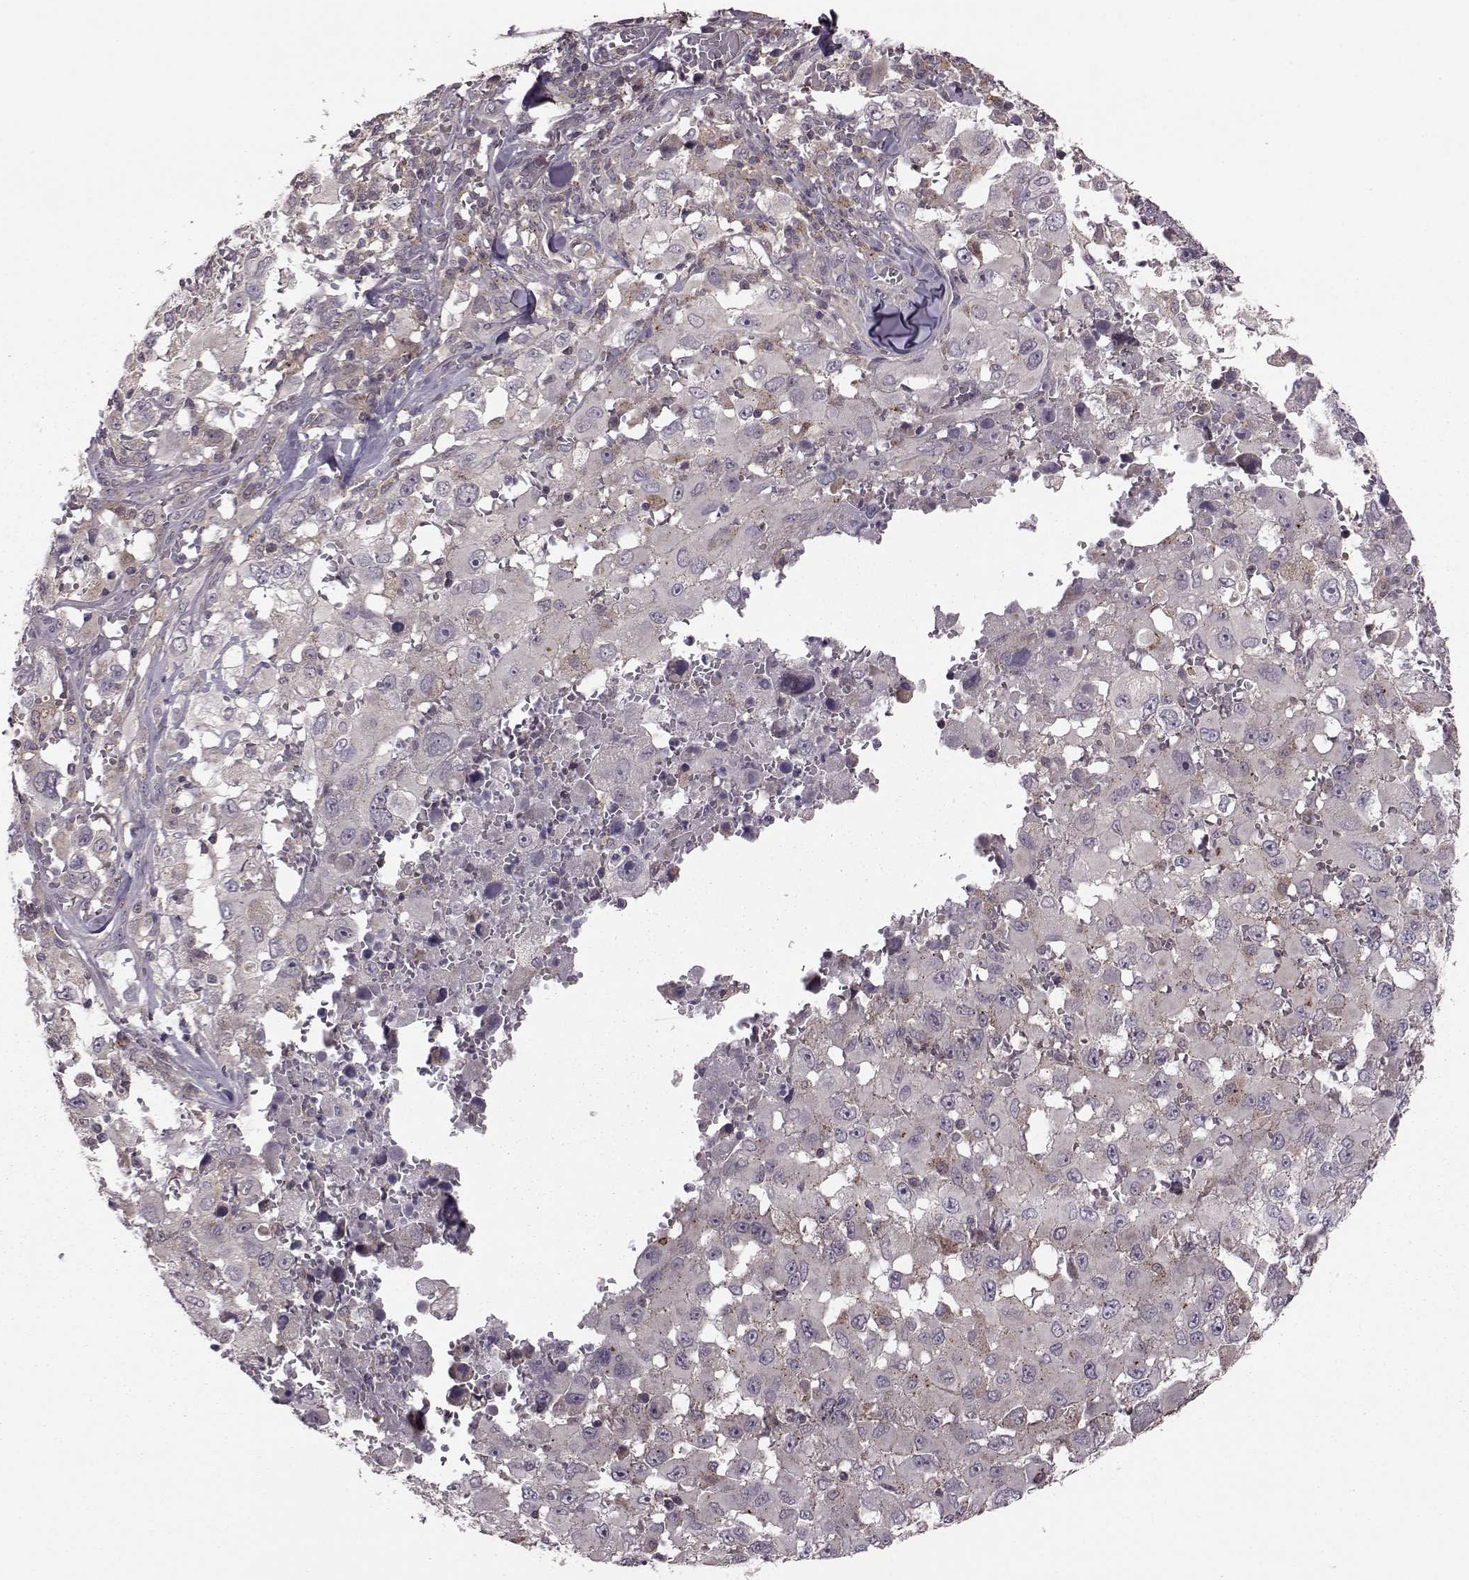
{"staining": {"intensity": "weak", "quantity": "<25%", "location": "cytoplasmic/membranous"}, "tissue": "melanoma", "cell_type": "Tumor cells", "image_type": "cancer", "snomed": [{"axis": "morphology", "description": "Malignant melanoma, Metastatic site"}, {"axis": "topography", "description": "Lymph node"}], "caption": "This is an immunohistochemistry (IHC) photomicrograph of human melanoma. There is no positivity in tumor cells.", "gene": "FNIP2", "patient": {"sex": "male", "age": 50}}